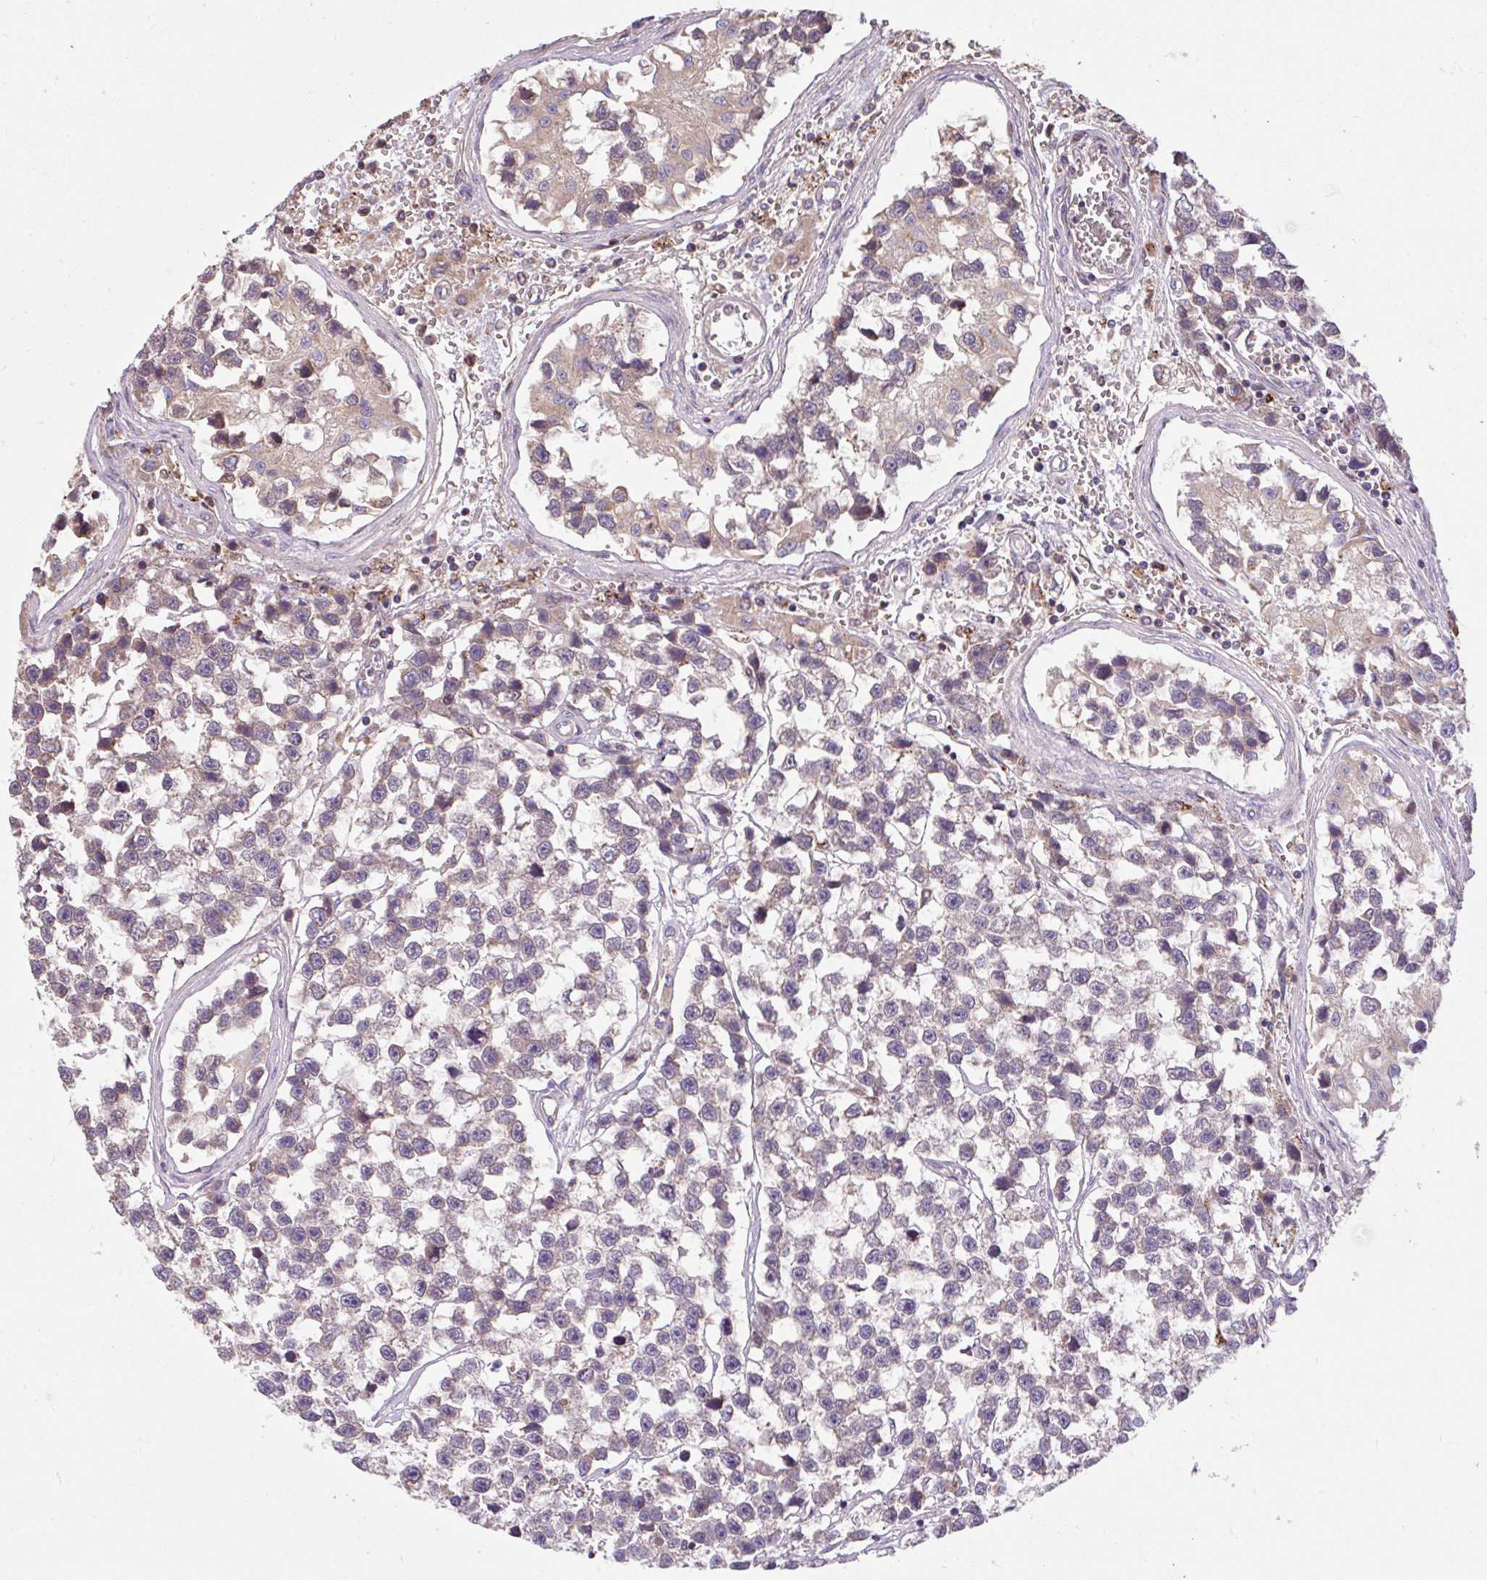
{"staining": {"intensity": "weak", "quantity": "<25%", "location": "cytoplasmic/membranous"}, "tissue": "testis cancer", "cell_type": "Tumor cells", "image_type": "cancer", "snomed": [{"axis": "morphology", "description": "Seminoma, NOS"}, {"axis": "topography", "description": "Testis"}], "caption": "High magnification brightfield microscopy of seminoma (testis) stained with DAB (brown) and counterstained with hematoxylin (blue): tumor cells show no significant staining.", "gene": "RALBP1", "patient": {"sex": "male", "age": 26}}